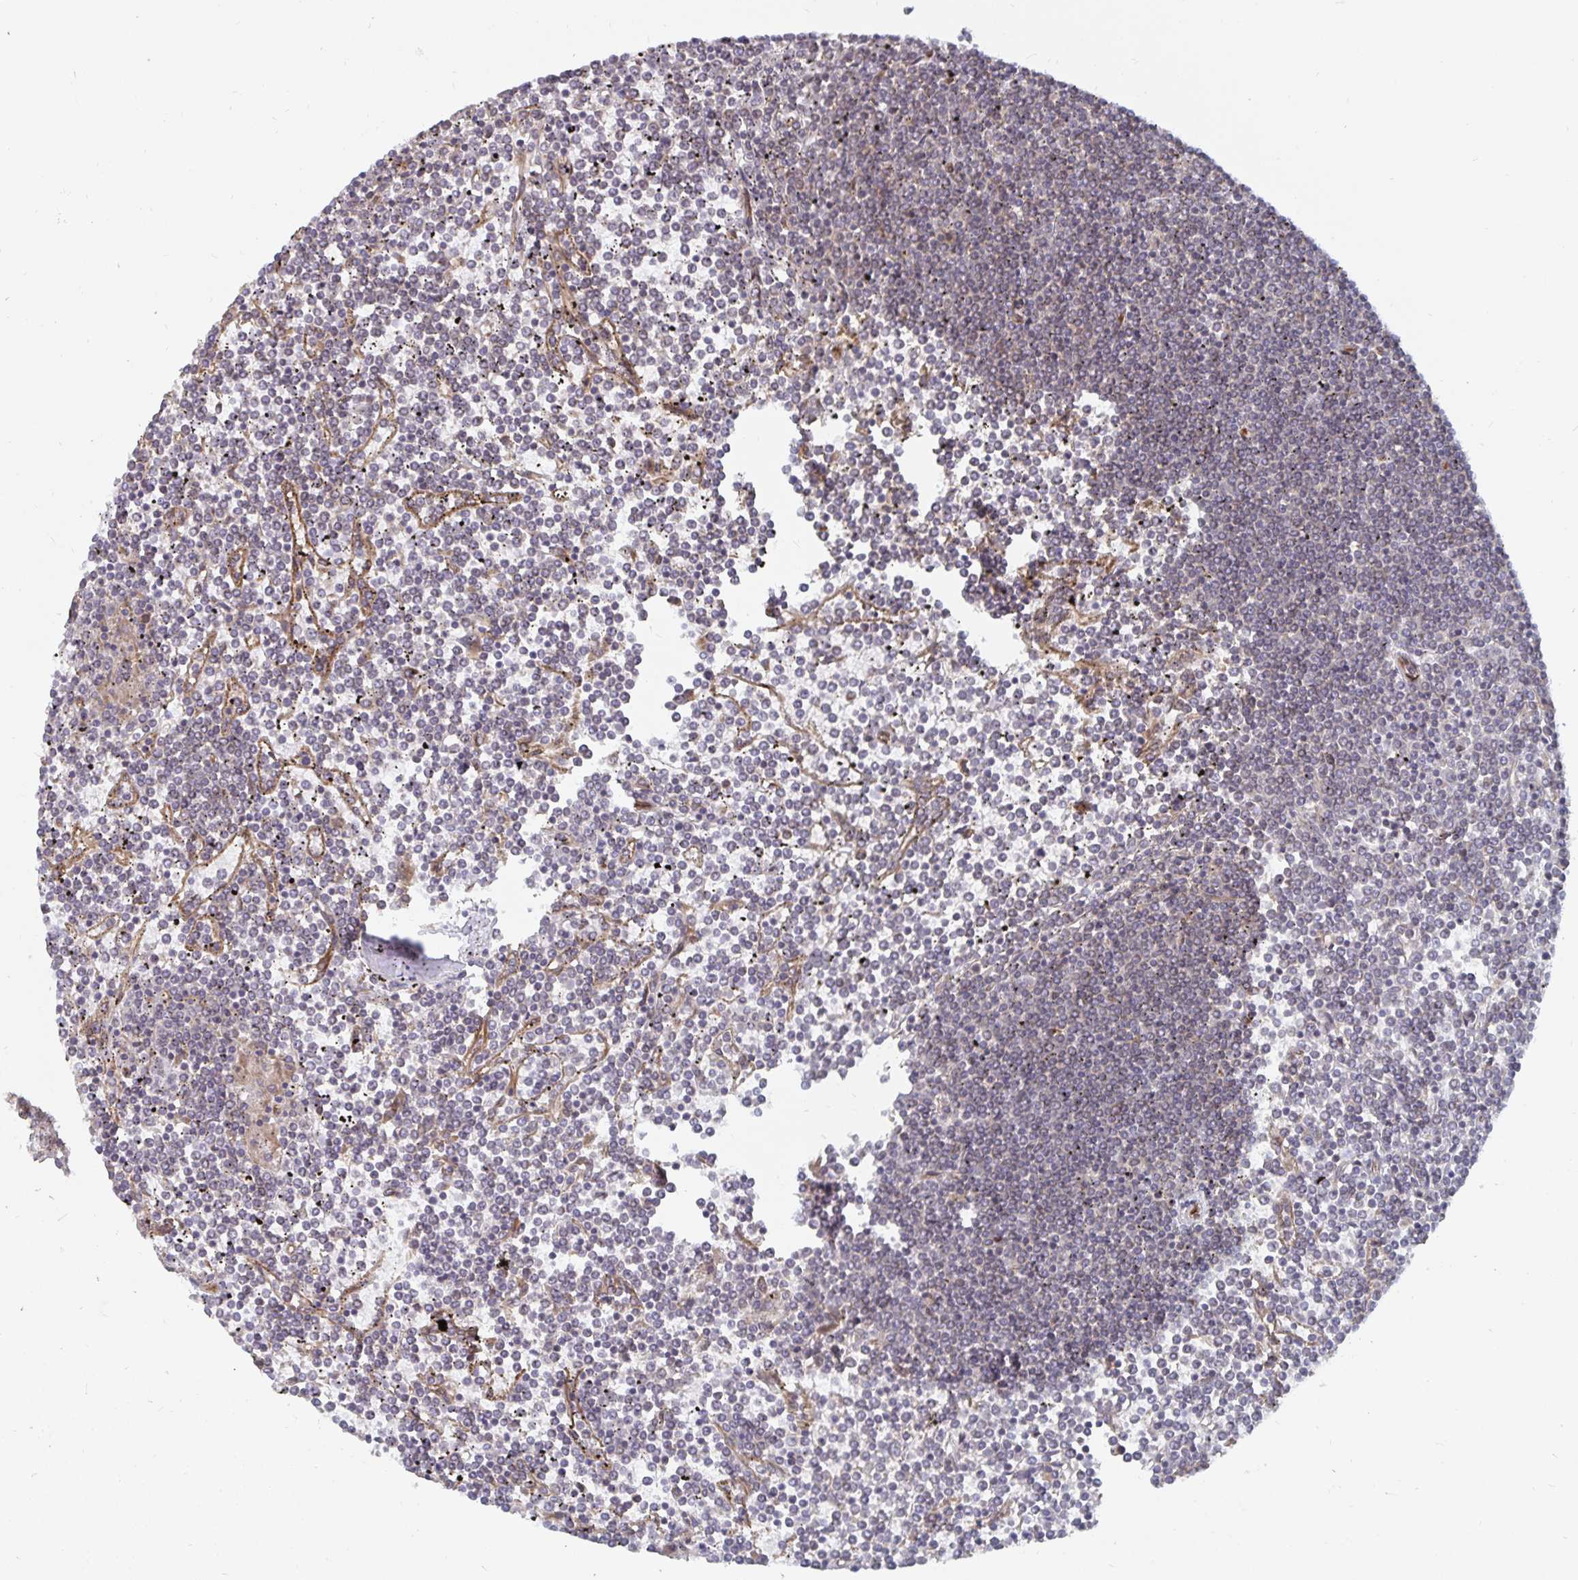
{"staining": {"intensity": "negative", "quantity": "none", "location": "none"}, "tissue": "lymphoma", "cell_type": "Tumor cells", "image_type": "cancer", "snomed": [{"axis": "morphology", "description": "Malignant lymphoma, non-Hodgkin's type, Low grade"}, {"axis": "topography", "description": "Spleen"}], "caption": "There is no significant positivity in tumor cells of low-grade malignant lymphoma, non-Hodgkin's type.", "gene": "BCAP29", "patient": {"sex": "female", "age": 19}}